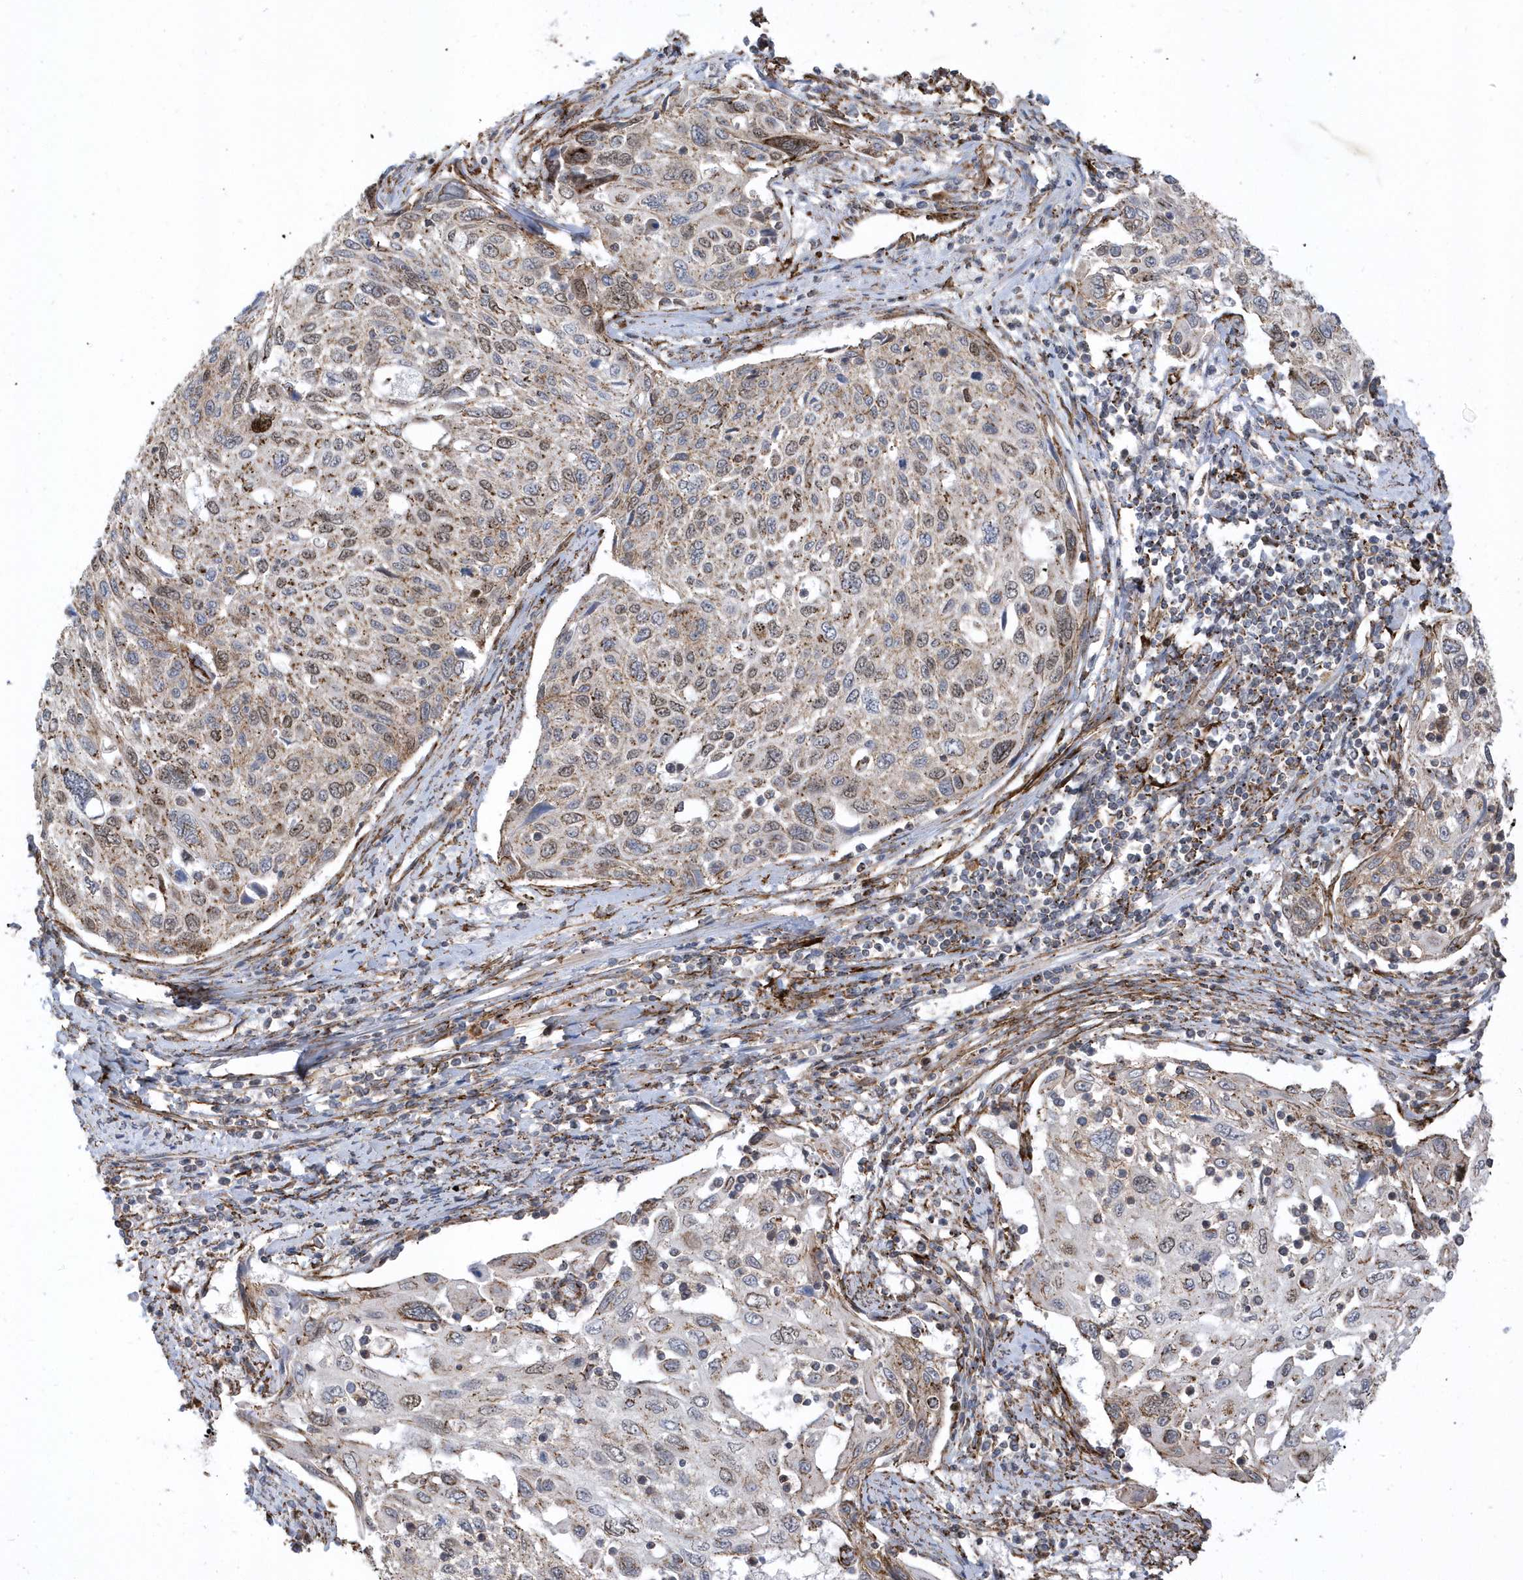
{"staining": {"intensity": "weak", "quantity": "25%-75%", "location": "cytoplasmic/membranous,nuclear"}, "tissue": "cervical cancer", "cell_type": "Tumor cells", "image_type": "cancer", "snomed": [{"axis": "morphology", "description": "Squamous cell carcinoma, NOS"}, {"axis": "topography", "description": "Cervix"}], "caption": "Weak cytoplasmic/membranous and nuclear staining is identified in approximately 25%-75% of tumor cells in cervical cancer (squamous cell carcinoma).", "gene": "HRH4", "patient": {"sex": "female", "age": 70}}